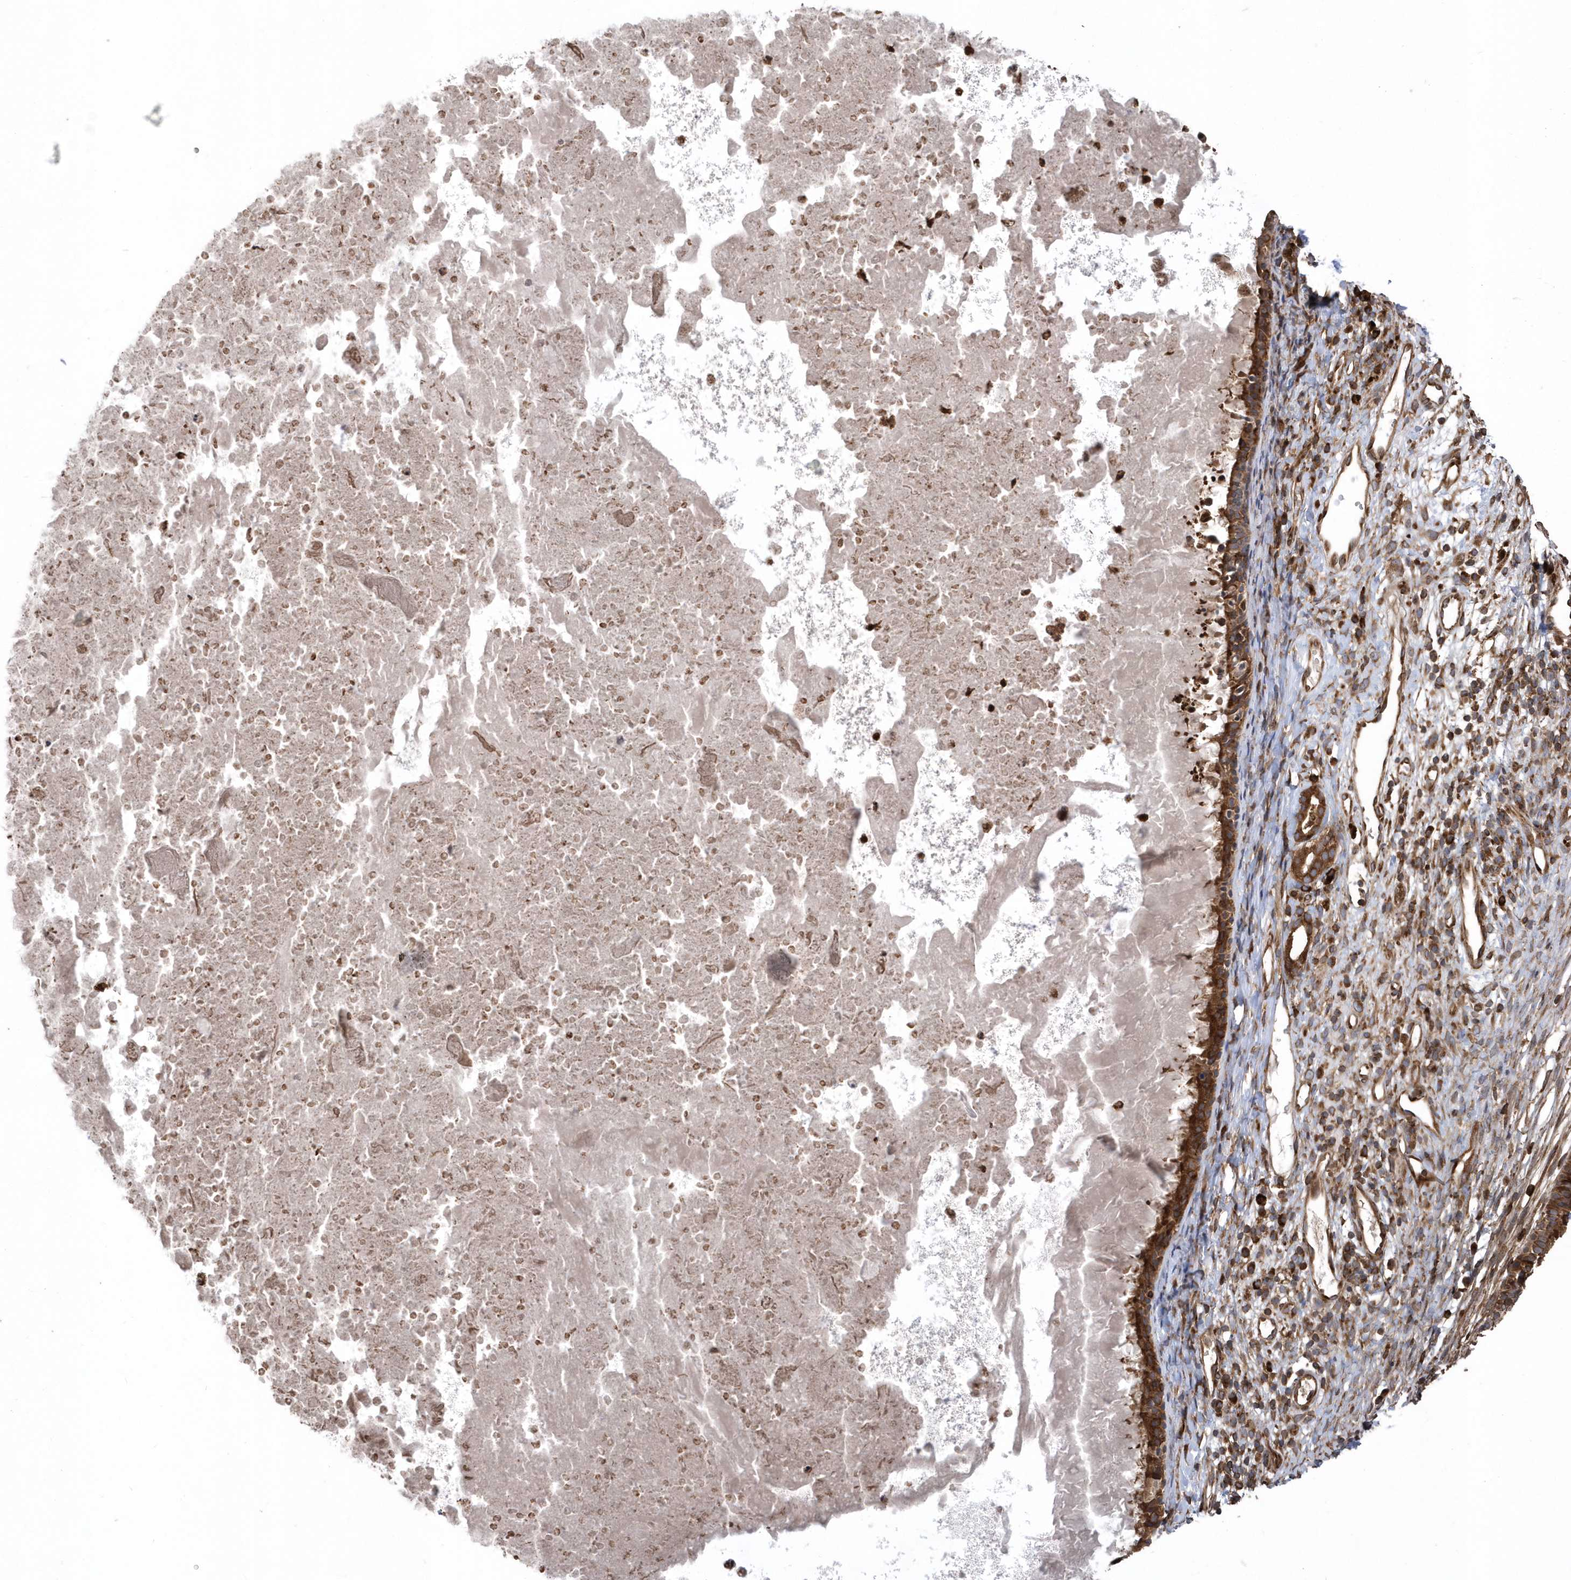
{"staining": {"intensity": "moderate", "quantity": ">75%", "location": "cytoplasmic/membranous"}, "tissue": "nasopharynx", "cell_type": "Respiratory epithelial cells", "image_type": "normal", "snomed": [{"axis": "morphology", "description": "Normal tissue, NOS"}, {"axis": "topography", "description": "Nasopharynx"}], "caption": "The histopathology image displays a brown stain indicating the presence of a protein in the cytoplasmic/membranous of respiratory epithelial cells in nasopharynx.", "gene": "WASHC5", "patient": {"sex": "male", "age": 22}}